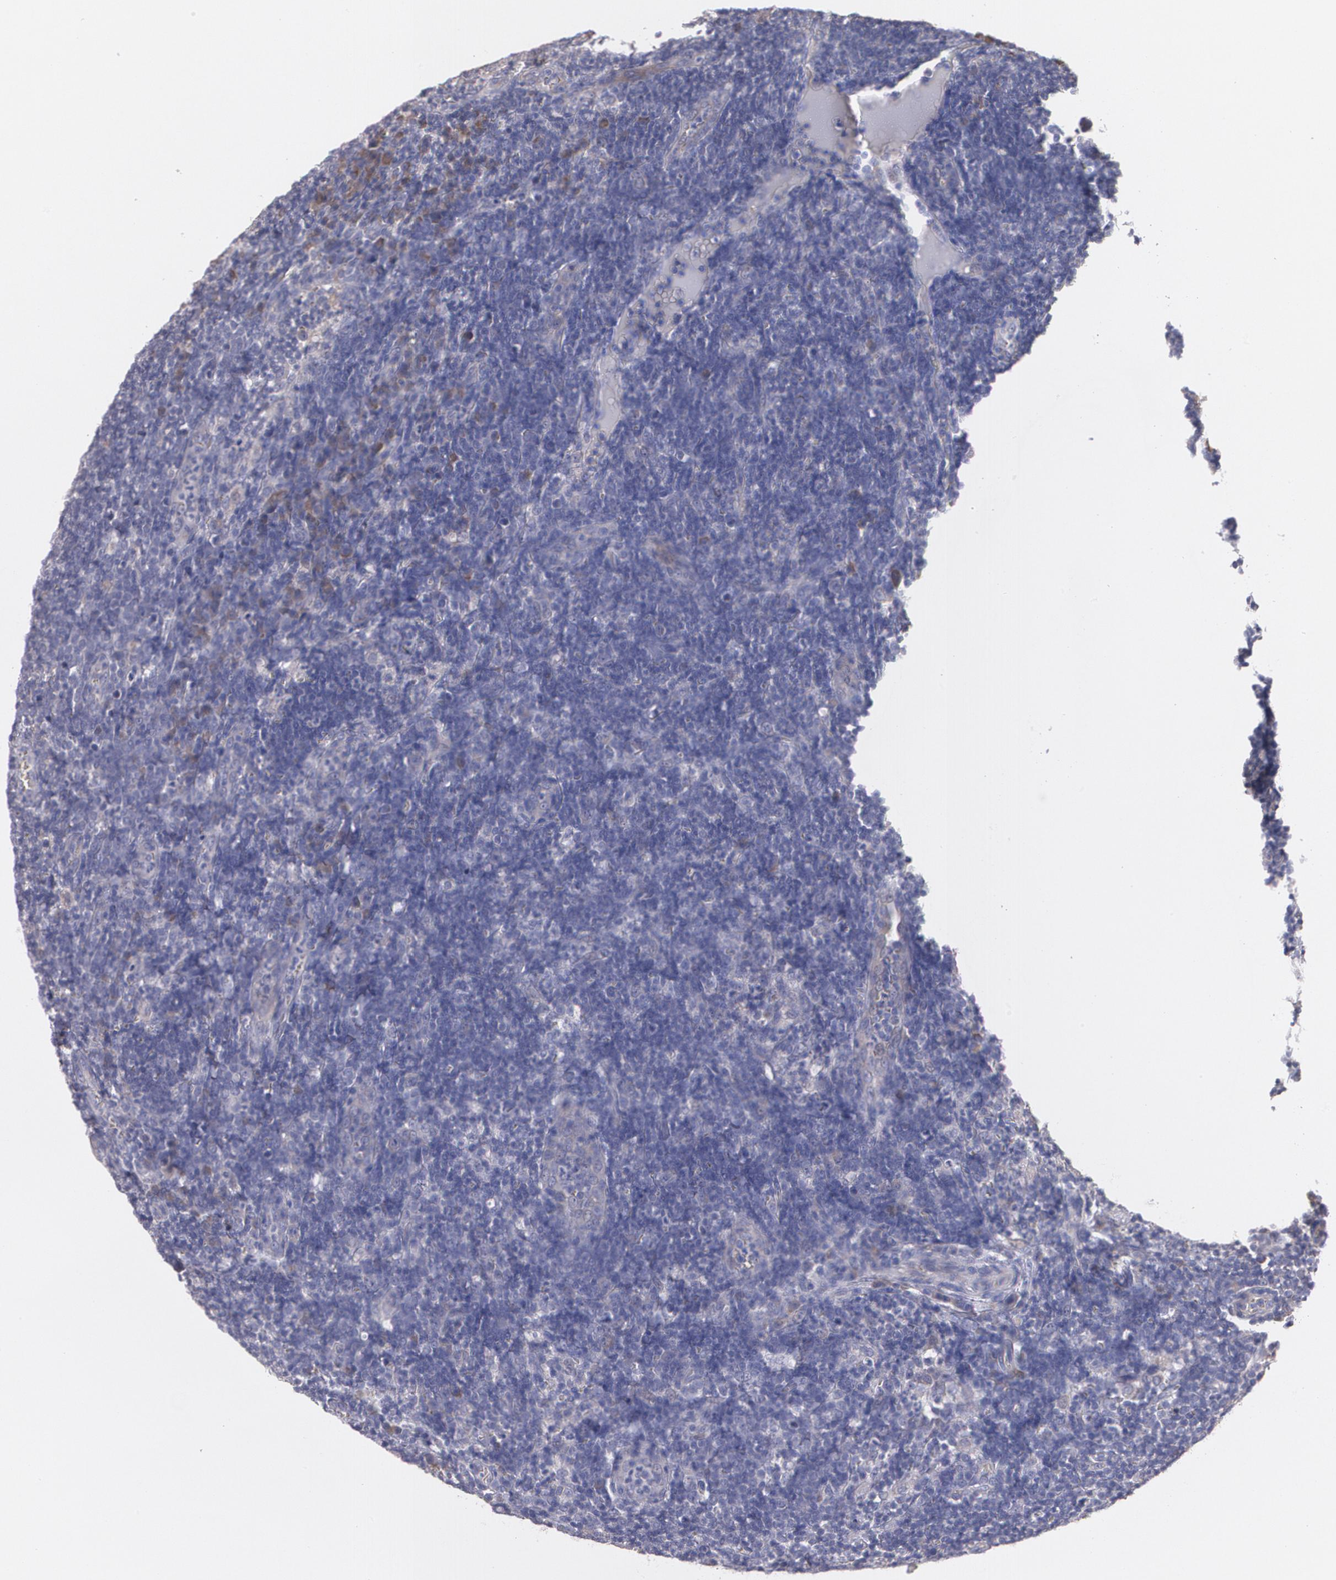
{"staining": {"intensity": "weak", "quantity": "<25%", "location": "cytoplasmic/membranous"}, "tissue": "lymph node", "cell_type": "Non-germinal center cells", "image_type": "normal", "snomed": [{"axis": "morphology", "description": "Normal tissue, NOS"}, {"axis": "morphology", "description": "Inflammation, NOS"}, {"axis": "topography", "description": "Lymph node"}, {"axis": "topography", "description": "Salivary gland"}], "caption": "Protein analysis of unremarkable lymph node shows no significant positivity in non-germinal center cells.", "gene": "AMBP", "patient": {"sex": "male", "age": 3}}